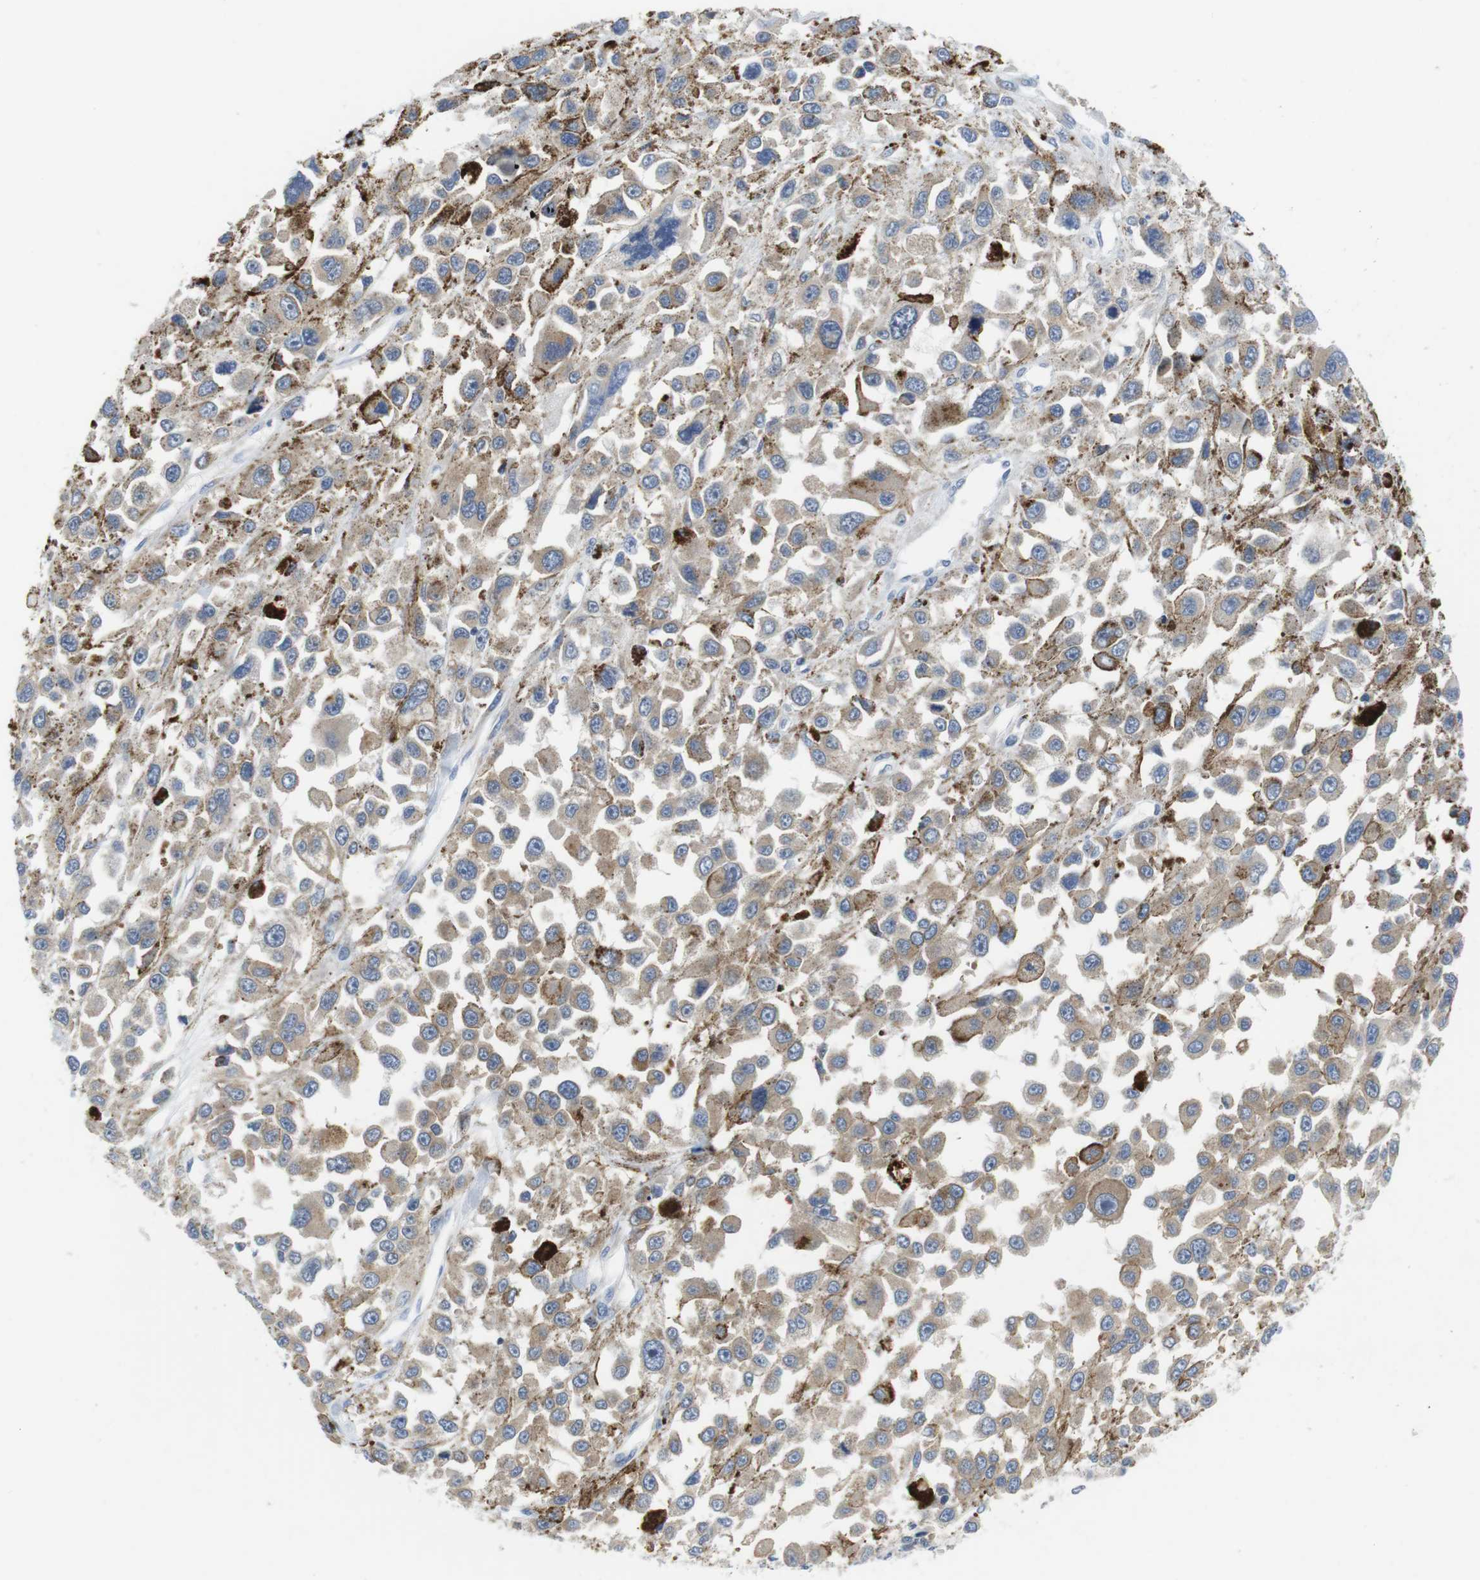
{"staining": {"intensity": "weak", "quantity": ">75%", "location": "cytoplasmic/membranous"}, "tissue": "melanoma", "cell_type": "Tumor cells", "image_type": "cancer", "snomed": [{"axis": "morphology", "description": "Malignant melanoma, Metastatic site"}, {"axis": "topography", "description": "Lymph node"}], "caption": "Weak cytoplasmic/membranous expression for a protein is identified in approximately >75% of tumor cells of melanoma using IHC.", "gene": "CNGA2", "patient": {"sex": "male", "age": 59}}